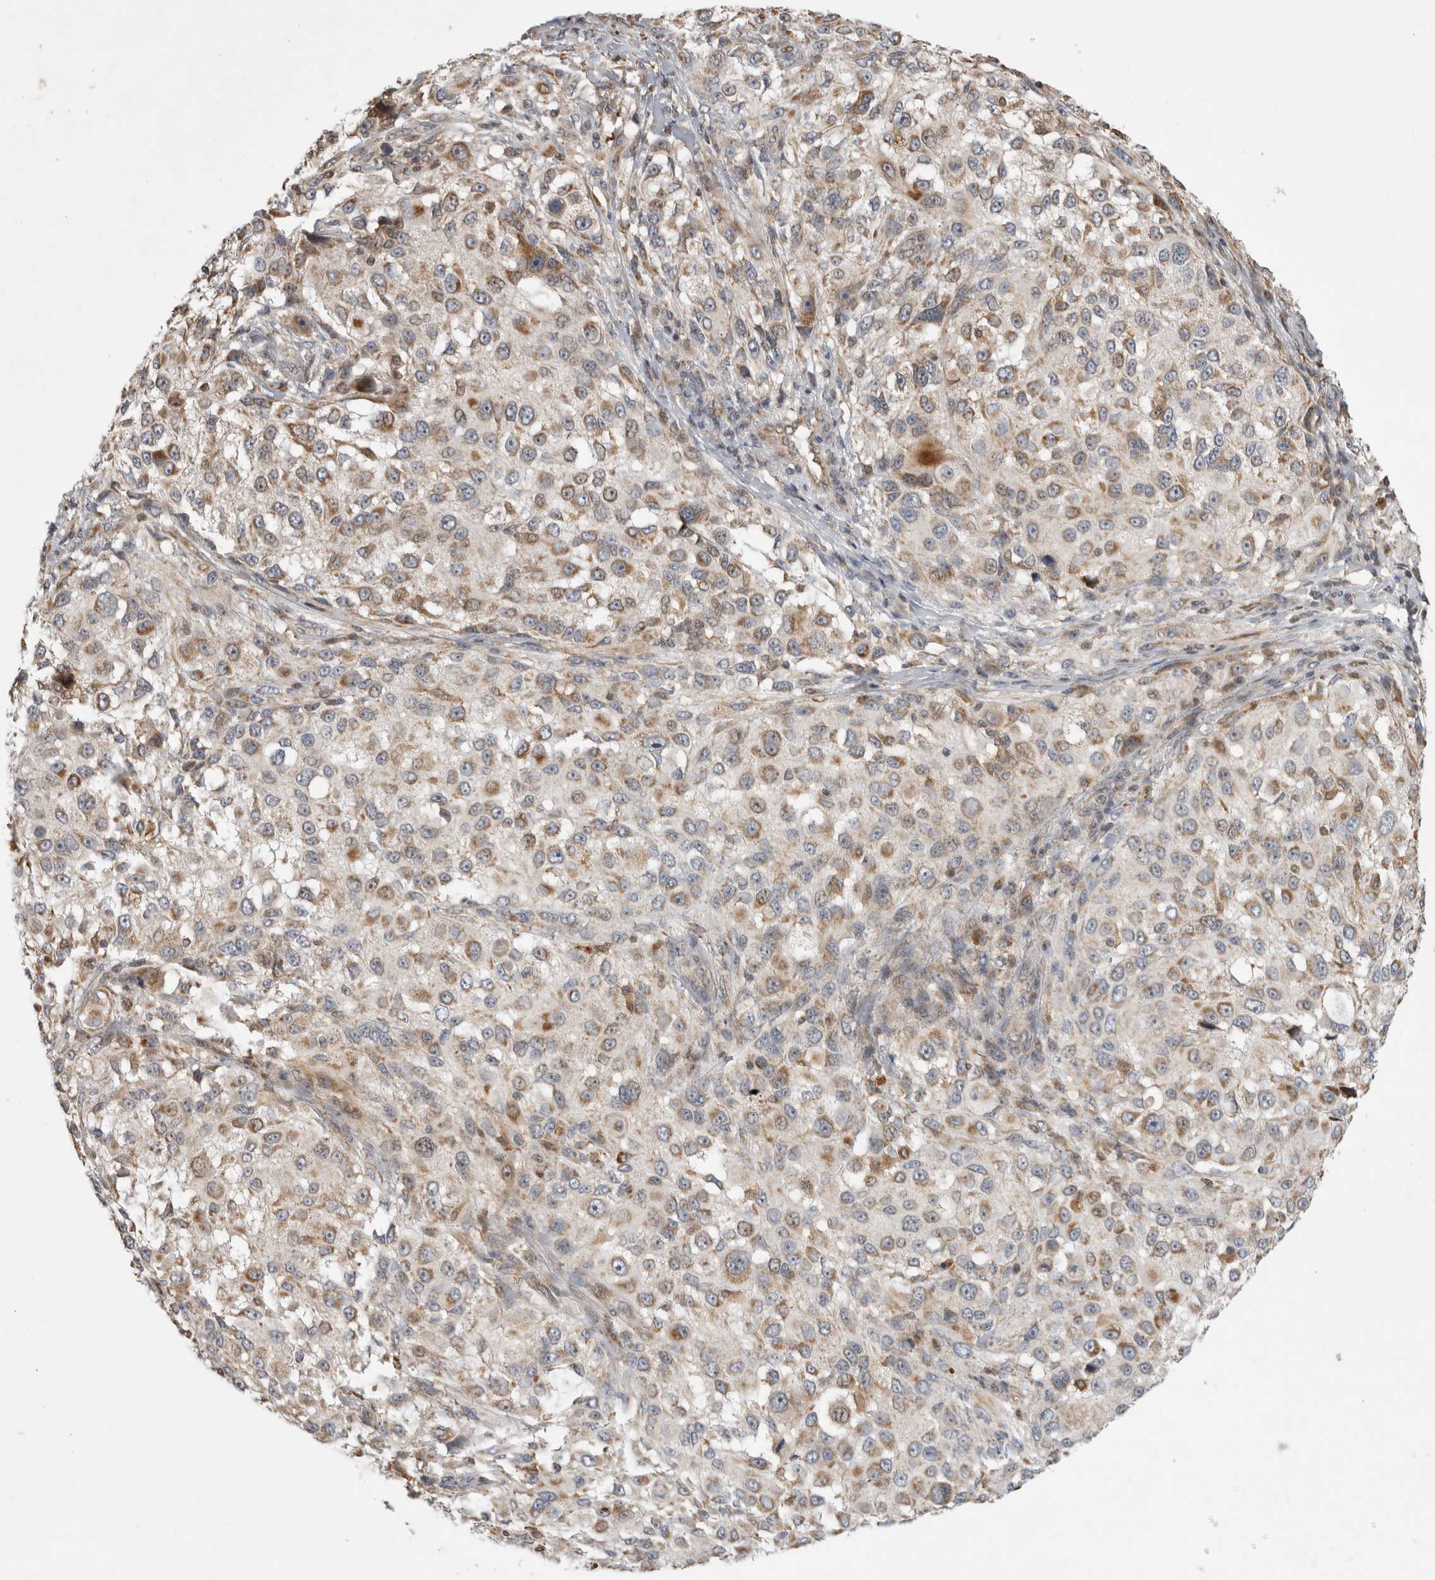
{"staining": {"intensity": "weak", "quantity": ">75%", "location": "cytoplasmic/membranous"}, "tissue": "melanoma", "cell_type": "Tumor cells", "image_type": "cancer", "snomed": [{"axis": "morphology", "description": "Necrosis, NOS"}, {"axis": "morphology", "description": "Malignant melanoma, NOS"}, {"axis": "topography", "description": "Skin"}], "caption": "Human melanoma stained with a protein marker displays weak staining in tumor cells.", "gene": "KCNIP1", "patient": {"sex": "female", "age": 87}}